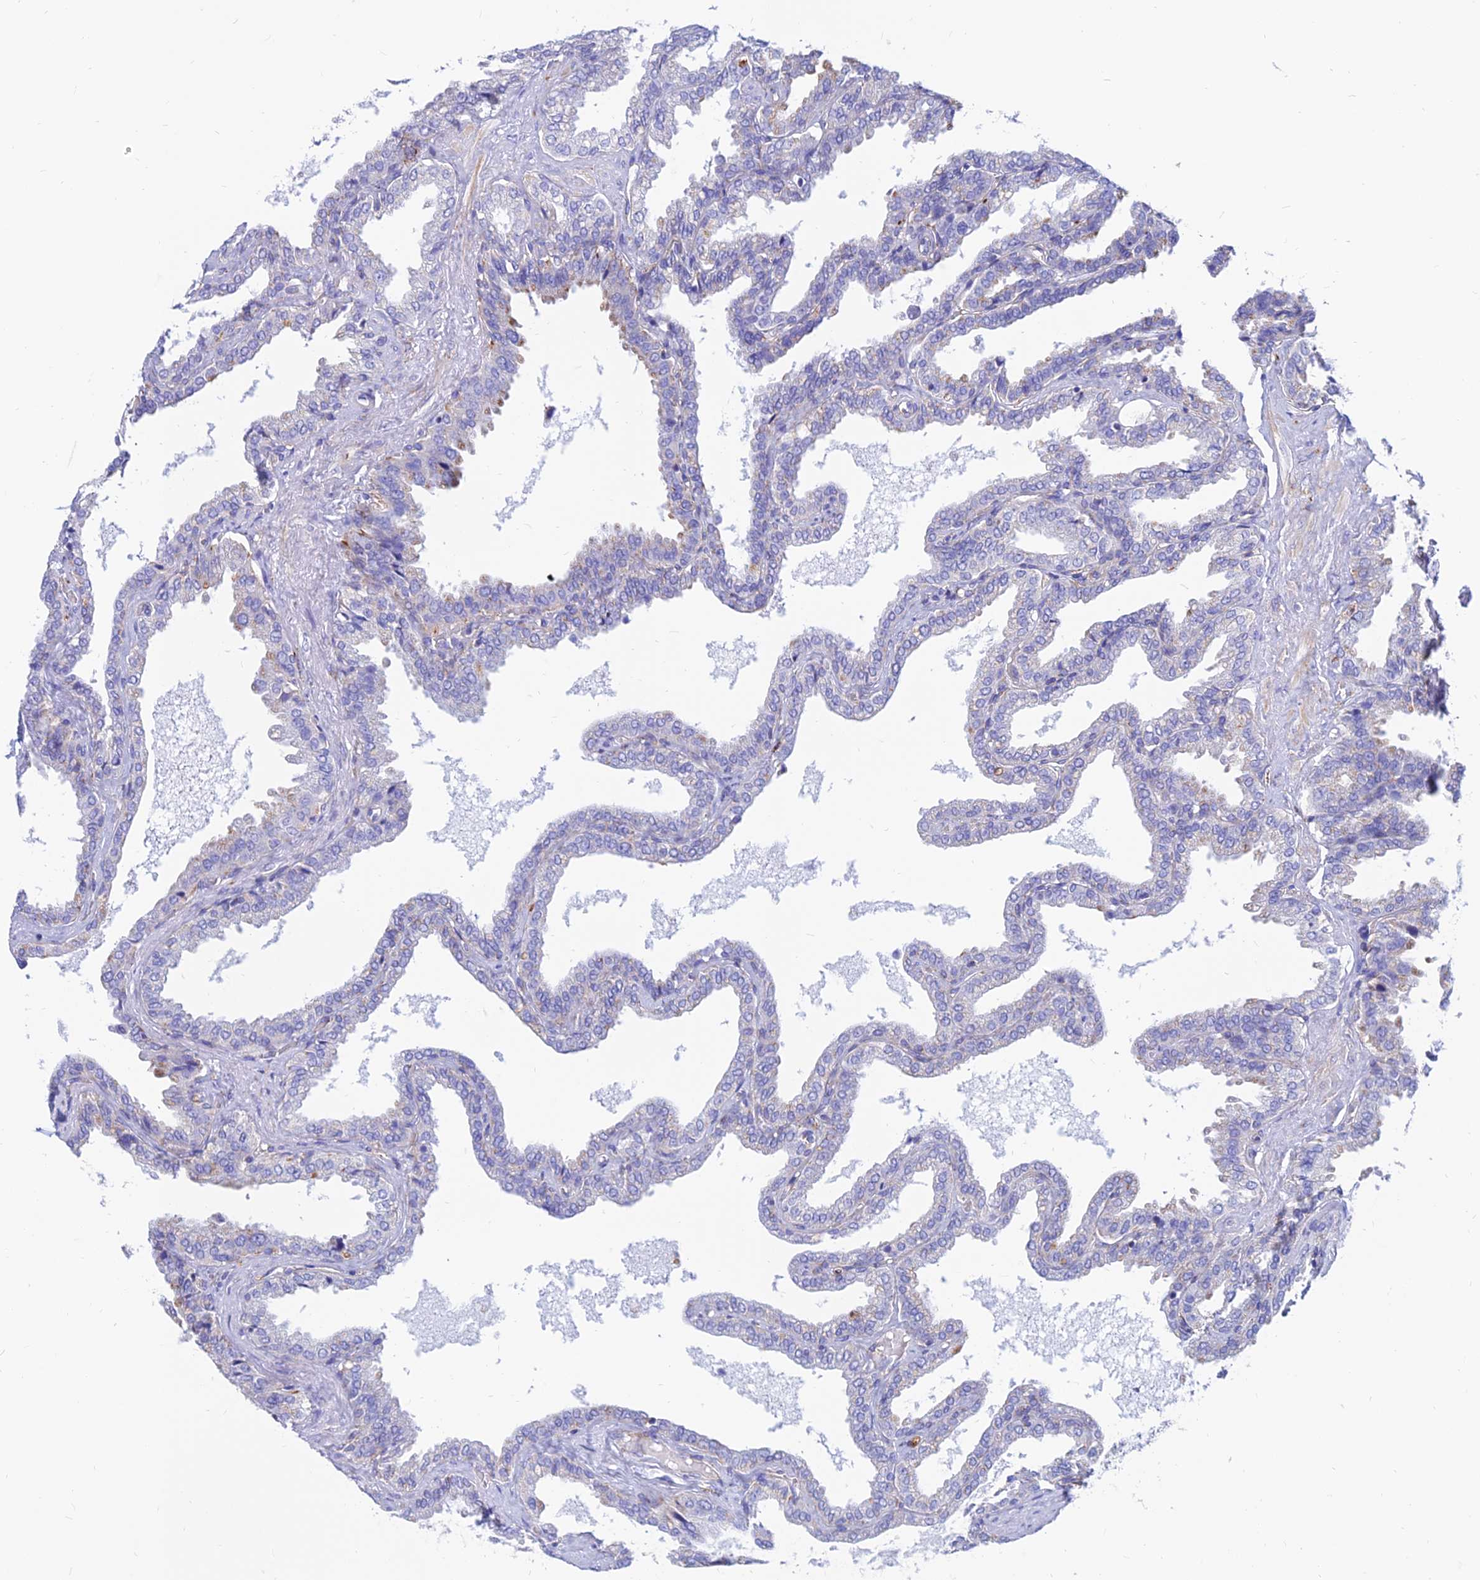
{"staining": {"intensity": "moderate", "quantity": "<25%", "location": "cytoplasmic/membranous"}, "tissue": "seminal vesicle", "cell_type": "Glandular cells", "image_type": "normal", "snomed": [{"axis": "morphology", "description": "Normal tissue, NOS"}, {"axis": "topography", "description": "Seminal veicle"}], "caption": "Human seminal vesicle stained with a protein marker exhibits moderate staining in glandular cells.", "gene": "SPNS1", "patient": {"sex": "male", "age": 46}}